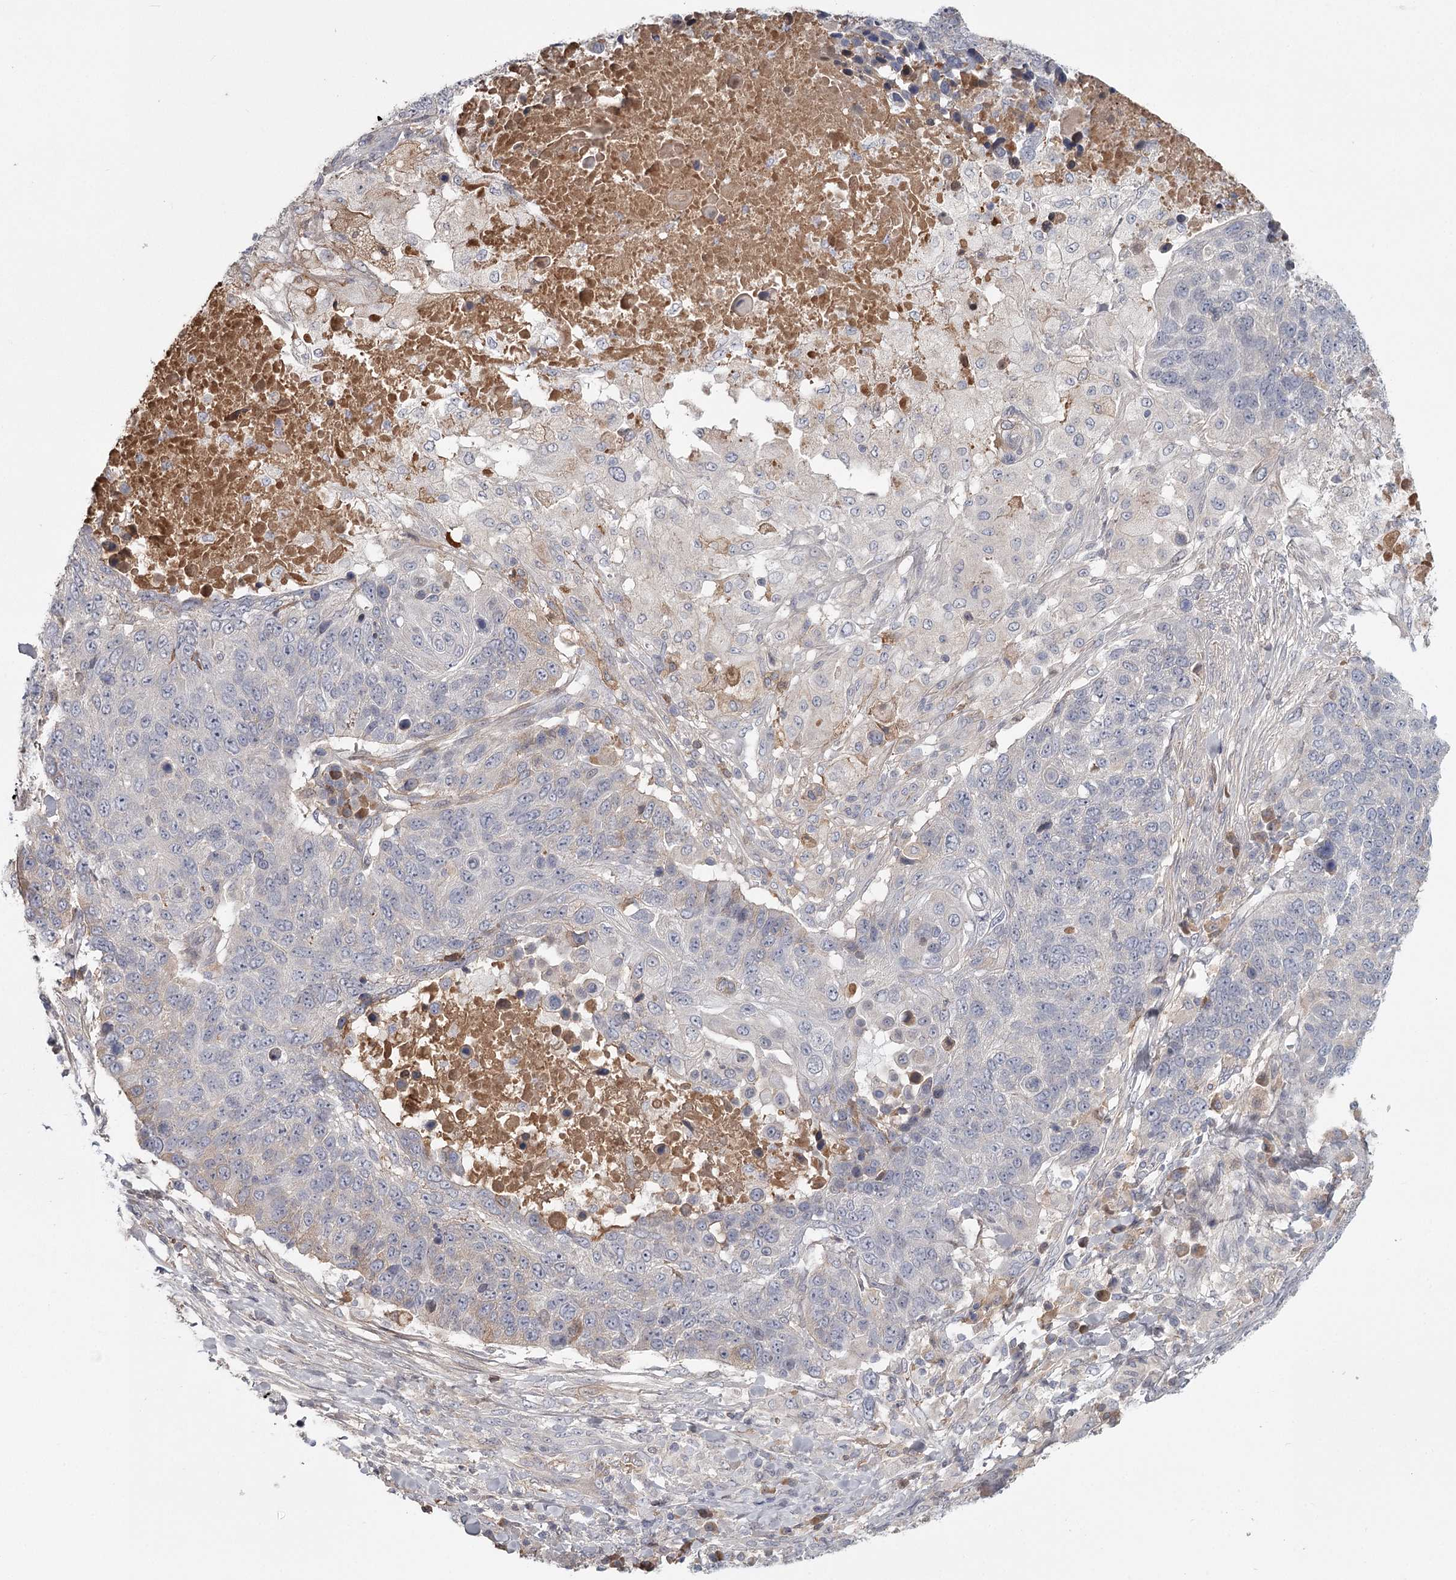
{"staining": {"intensity": "negative", "quantity": "none", "location": "none"}, "tissue": "lung cancer", "cell_type": "Tumor cells", "image_type": "cancer", "snomed": [{"axis": "morphology", "description": "Normal tissue, NOS"}, {"axis": "morphology", "description": "Squamous cell carcinoma, NOS"}, {"axis": "topography", "description": "Lymph node"}, {"axis": "topography", "description": "Lung"}], "caption": "IHC of human lung cancer (squamous cell carcinoma) reveals no positivity in tumor cells.", "gene": "DHRS9", "patient": {"sex": "male", "age": 66}}